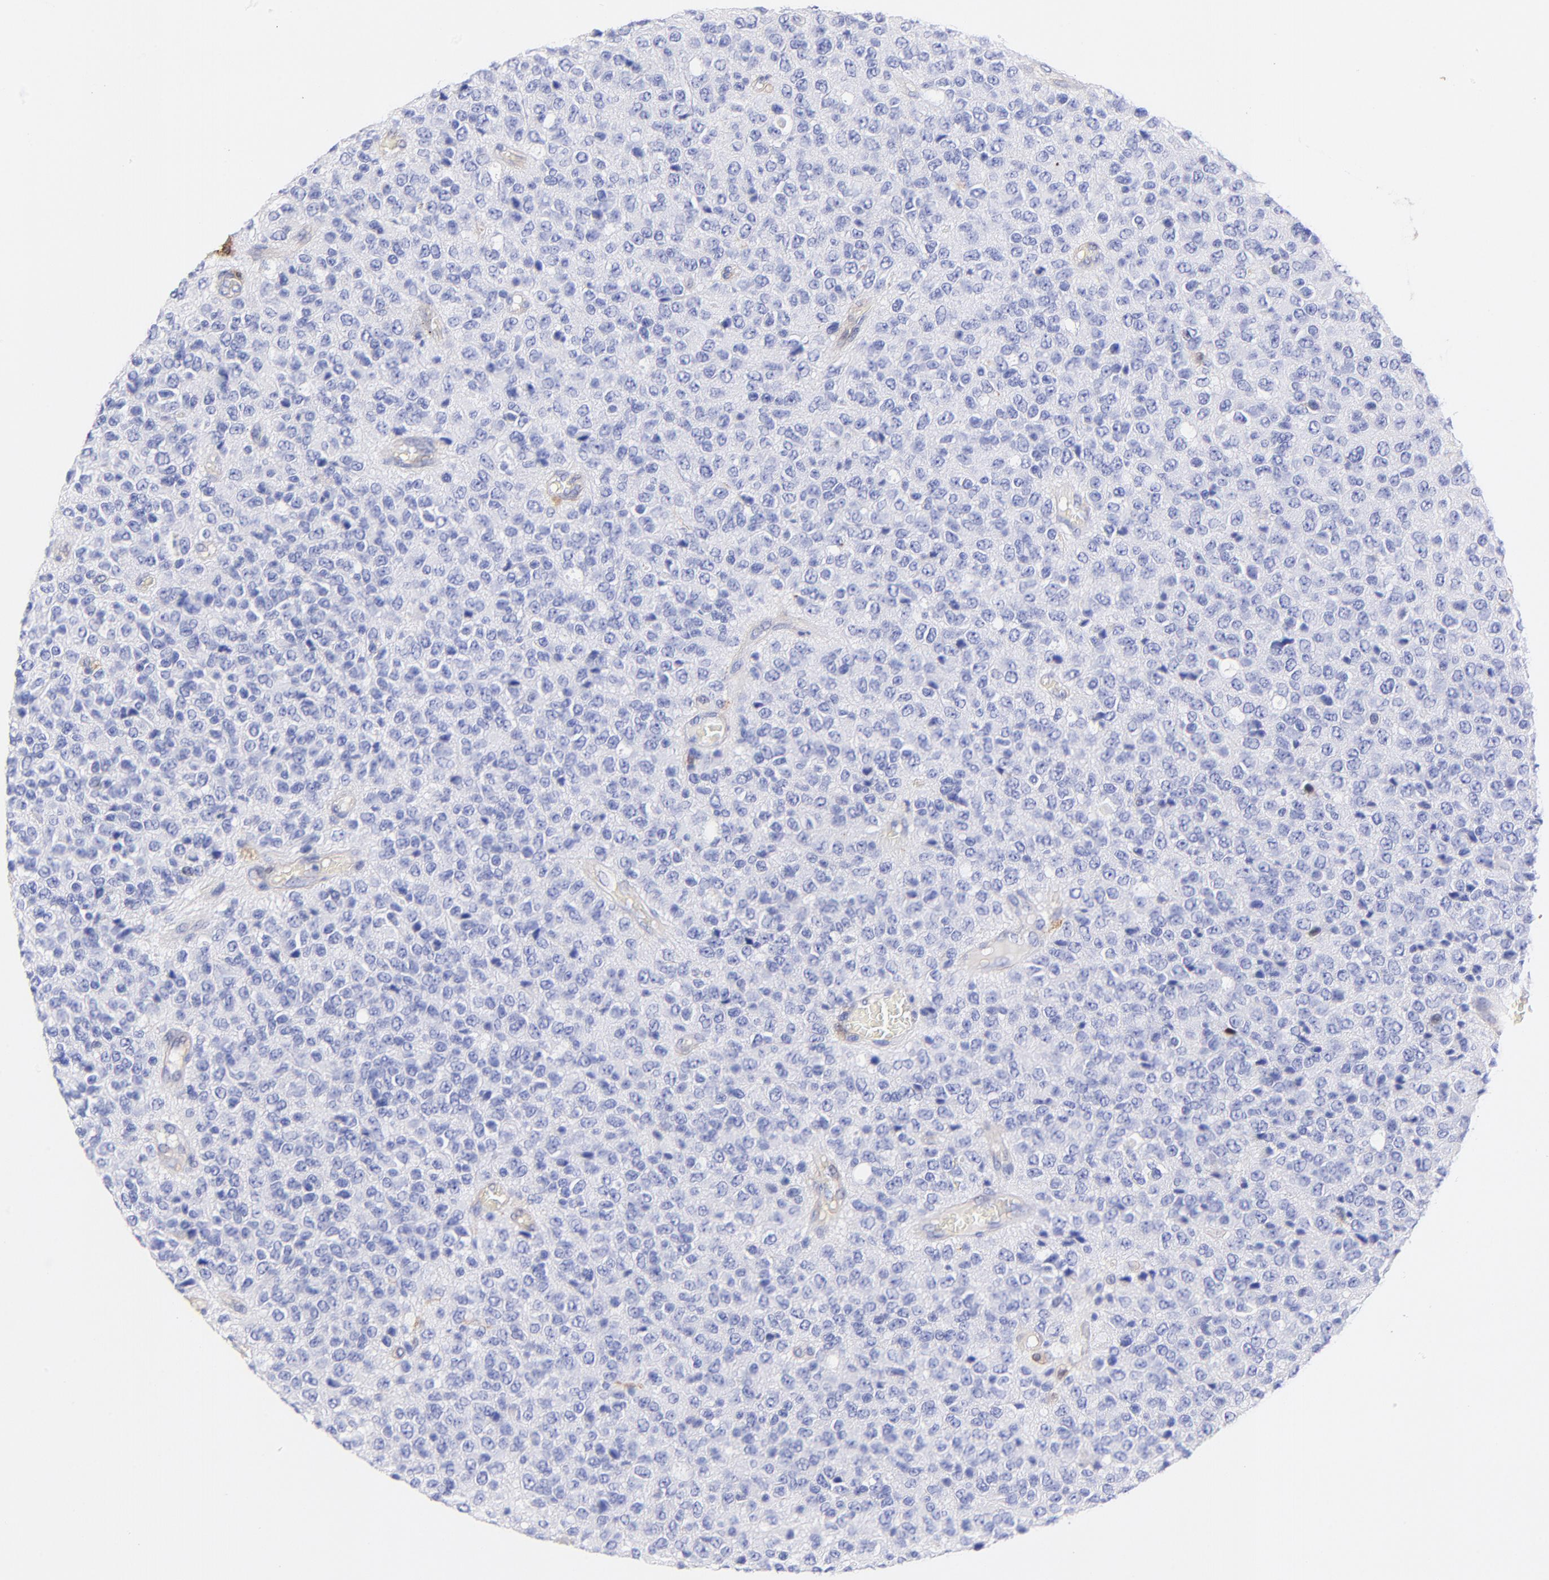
{"staining": {"intensity": "weak", "quantity": "<25%", "location": "nuclear"}, "tissue": "glioma", "cell_type": "Tumor cells", "image_type": "cancer", "snomed": [{"axis": "morphology", "description": "Glioma, malignant, High grade"}, {"axis": "topography", "description": "pancreas cauda"}], "caption": "IHC histopathology image of neoplastic tissue: human glioma stained with DAB shows no significant protein positivity in tumor cells.", "gene": "ALDH1A1", "patient": {"sex": "male", "age": 60}}